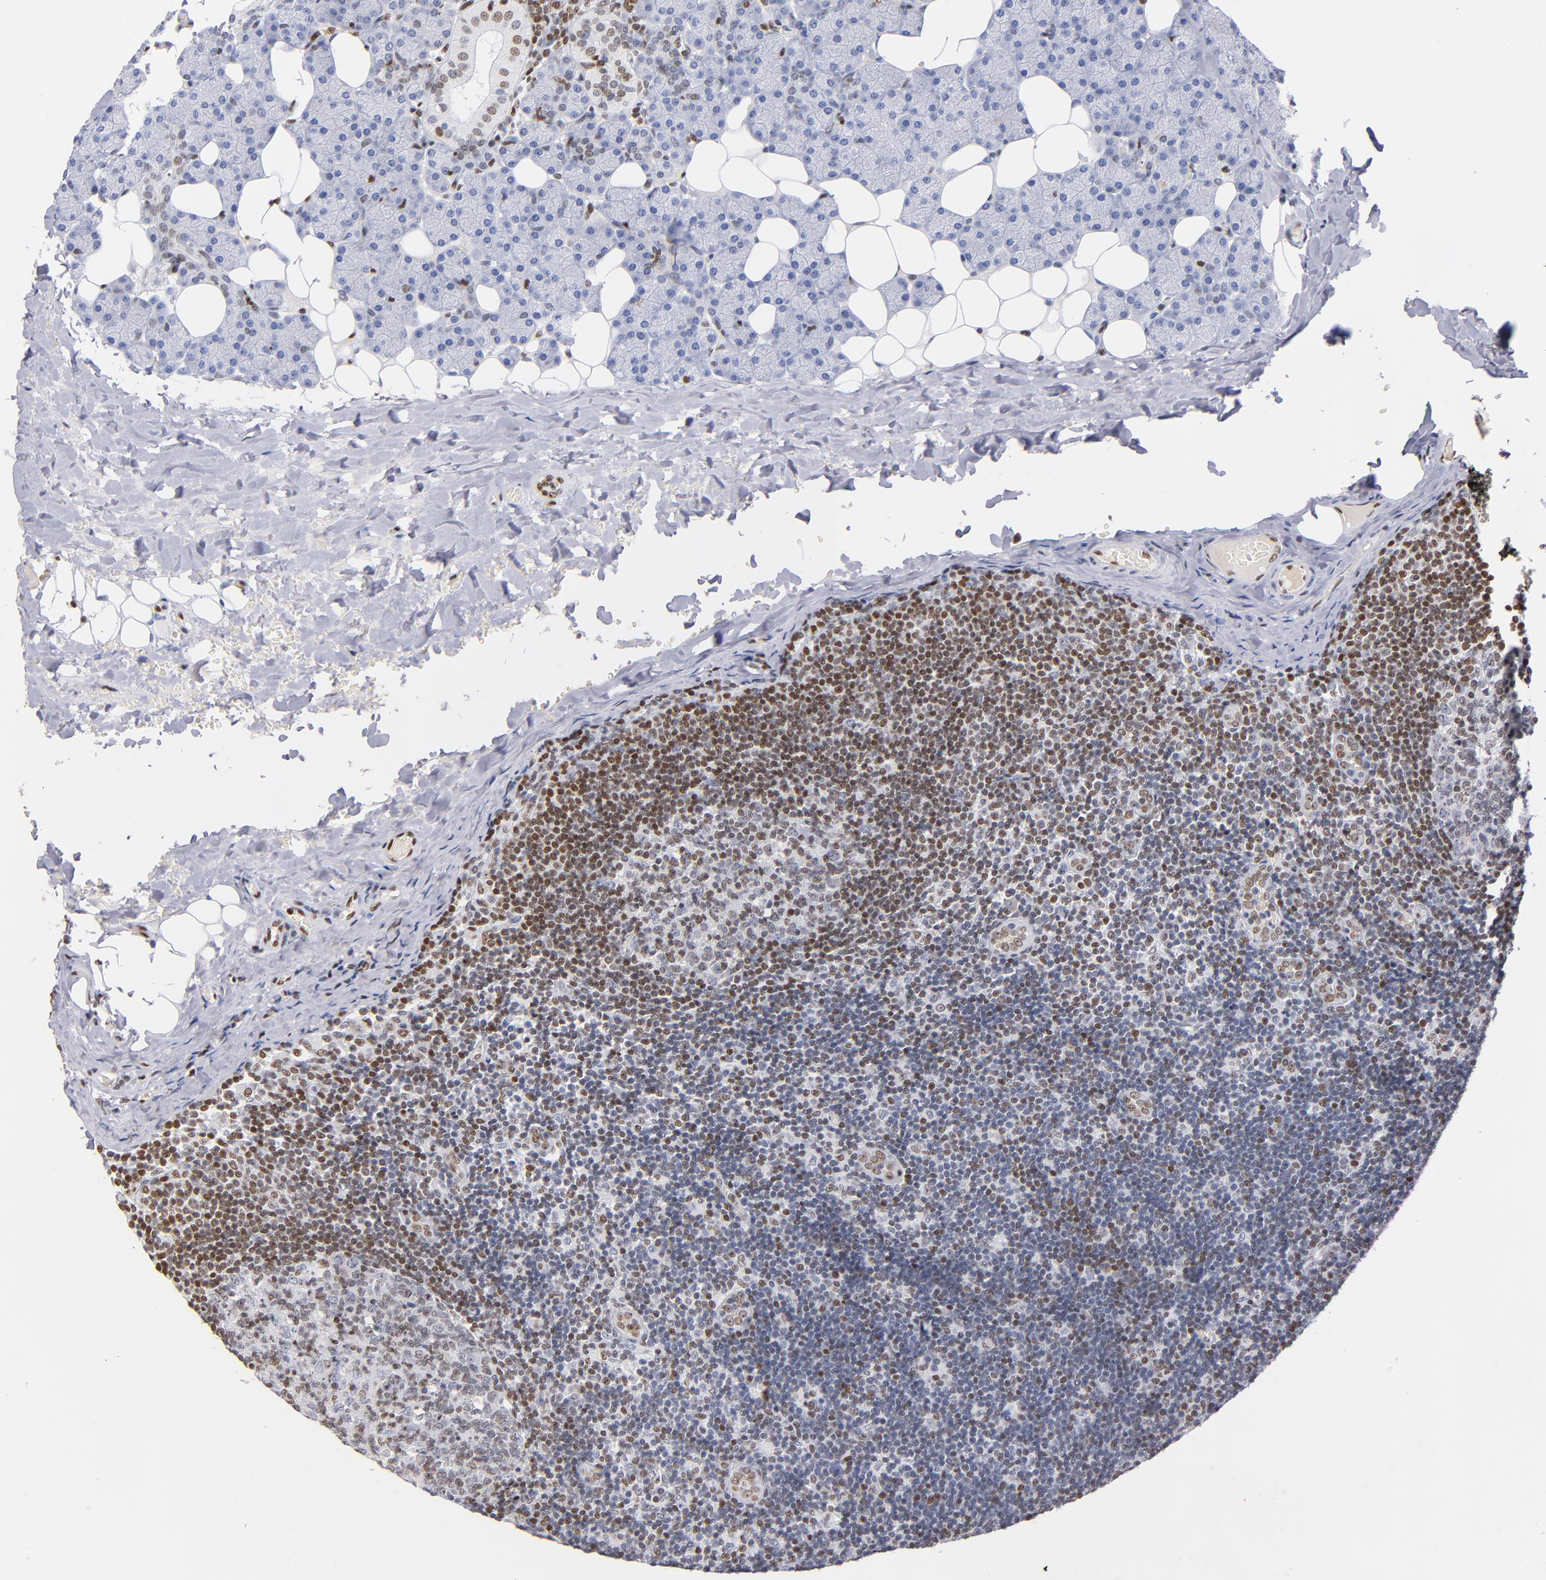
{"staining": {"intensity": "moderate", "quantity": "<25%", "location": "nuclear"}, "tissue": "lymph node", "cell_type": "Germinal center cells", "image_type": "normal", "snomed": [{"axis": "morphology", "description": "Normal tissue, NOS"}, {"axis": "topography", "description": "Lymph node"}, {"axis": "topography", "description": "Salivary gland"}], "caption": "IHC of unremarkable human lymph node reveals low levels of moderate nuclear expression in approximately <25% of germinal center cells. (IHC, brightfield microscopy, high magnification).", "gene": "IFI16", "patient": {"sex": "male", "age": 8}}